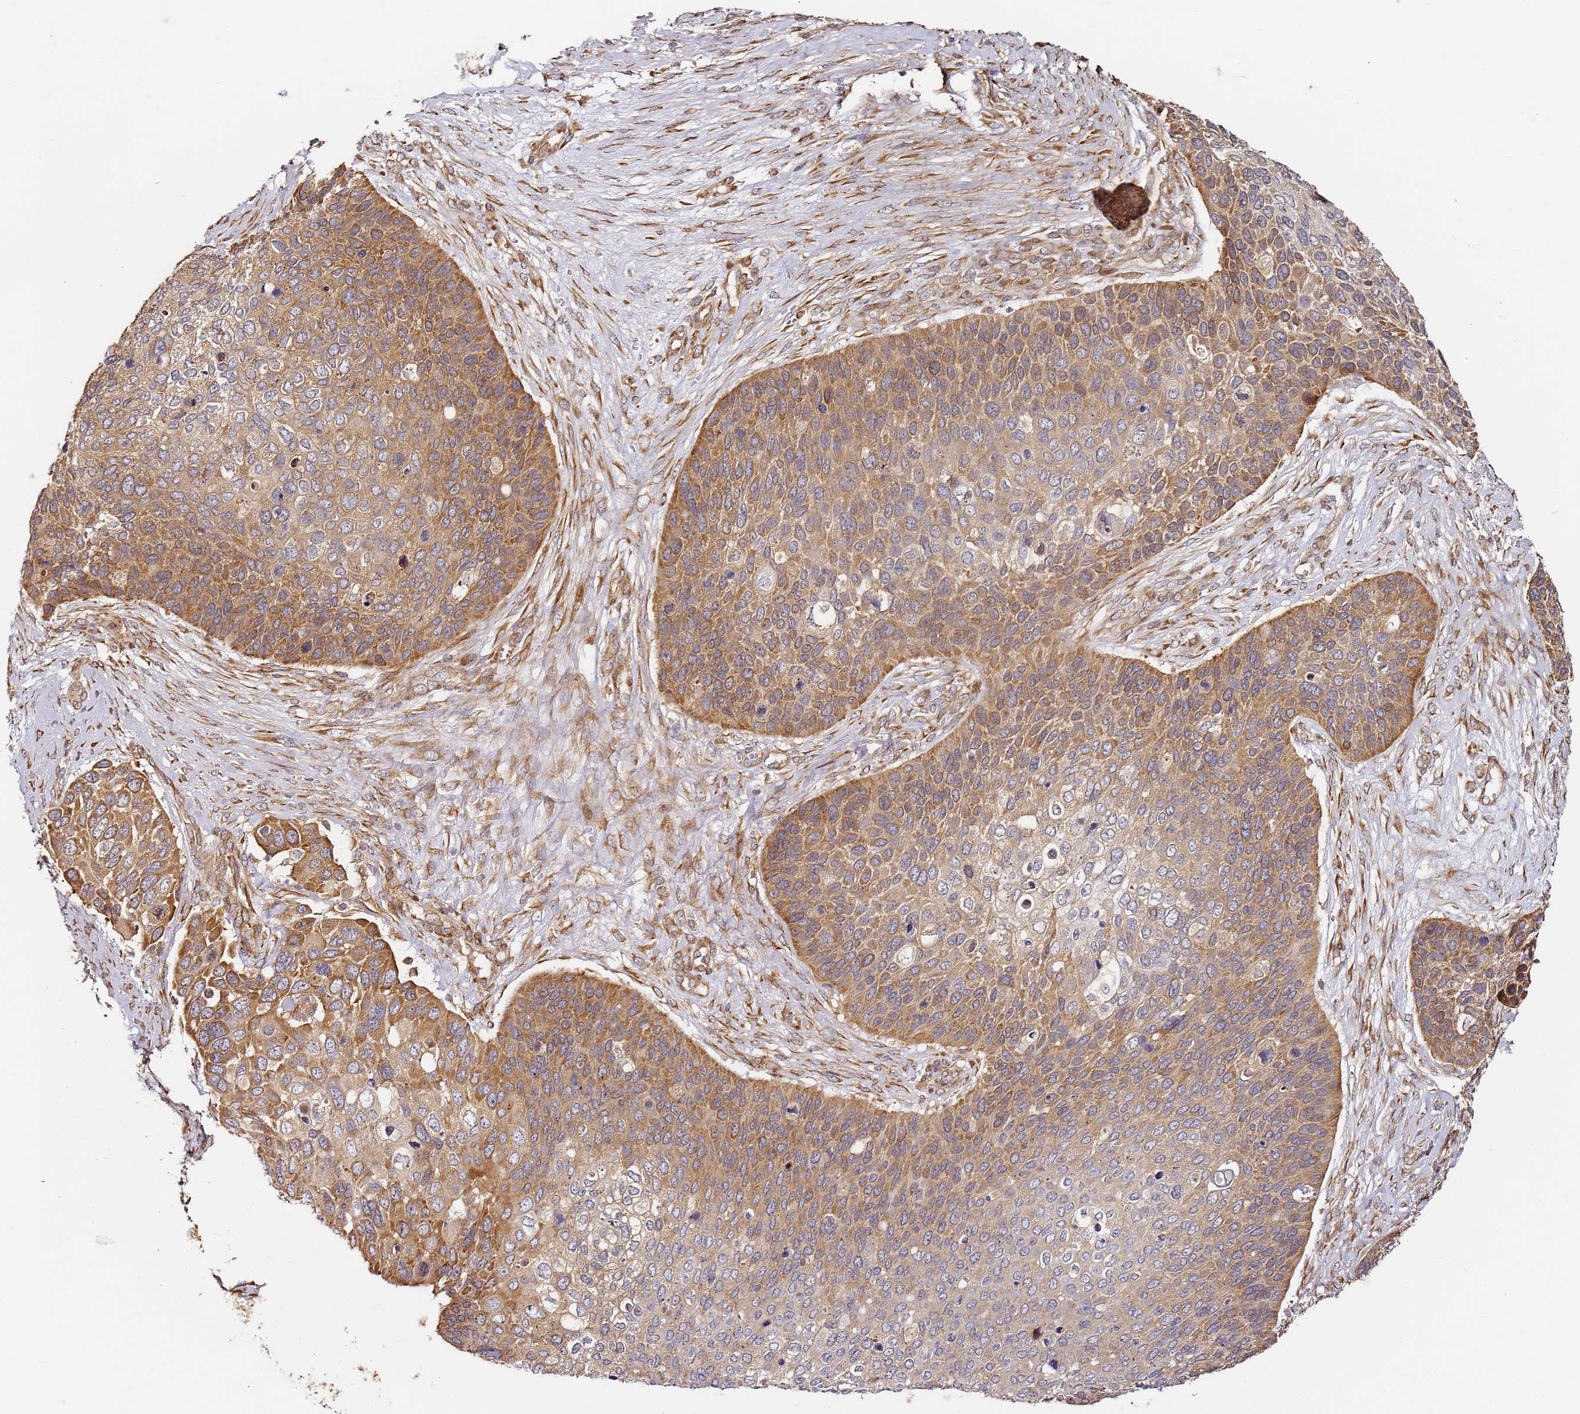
{"staining": {"intensity": "moderate", "quantity": ">75%", "location": "cytoplasmic/membranous"}, "tissue": "skin cancer", "cell_type": "Tumor cells", "image_type": "cancer", "snomed": [{"axis": "morphology", "description": "Basal cell carcinoma"}, {"axis": "topography", "description": "Skin"}], "caption": "DAB immunohistochemical staining of human basal cell carcinoma (skin) demonstrates moderate cytoplasmic/membranous protein positivity in about >75% of tumor cells.", "gene": "RPS3A", "patient": {"sex": "female", "age": 74}}